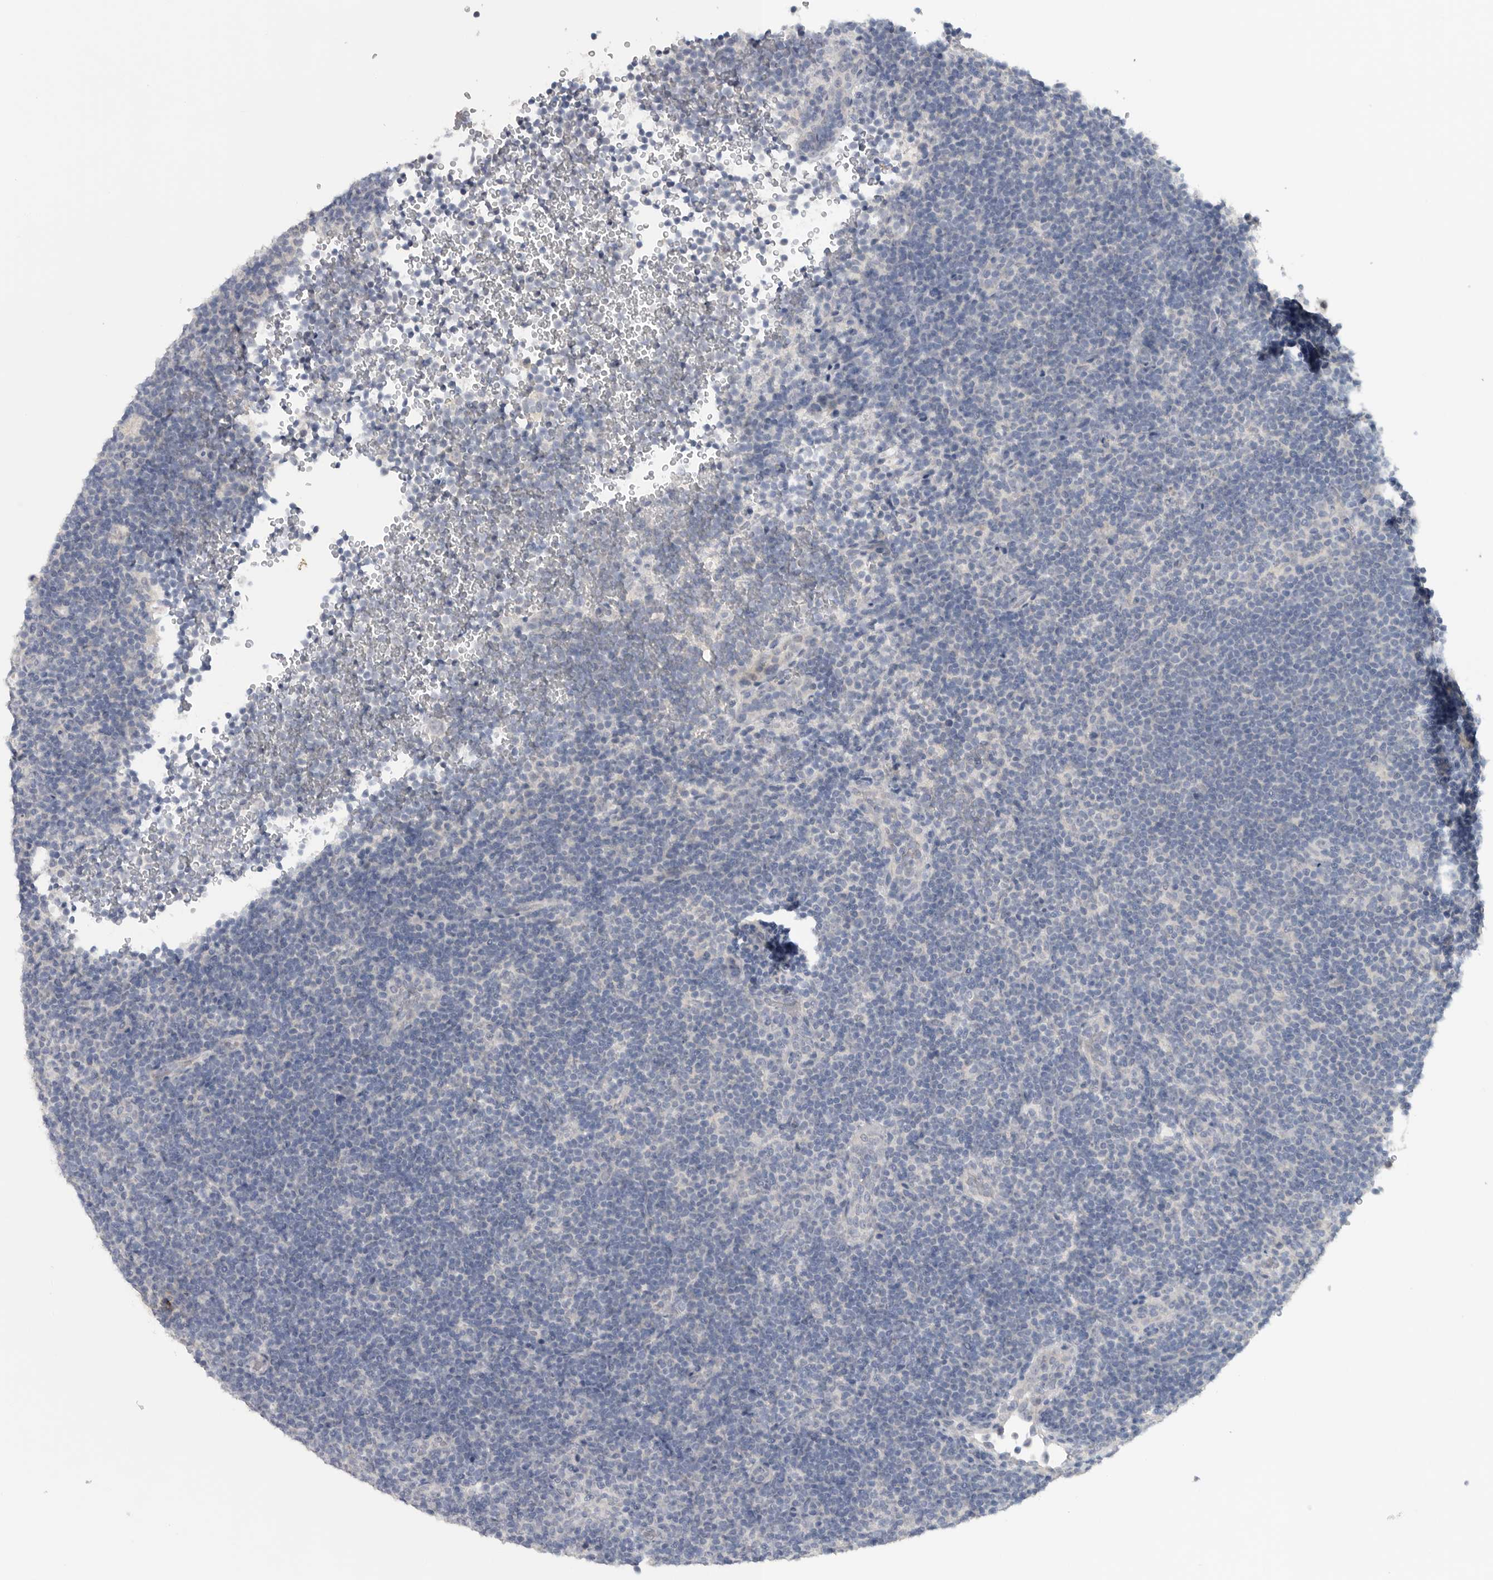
{"staining": {"intensity": "negative", "quantity": "none", "location": "none"}, "tissue": "lymphoma", "cell_type": "Tumor cells", "image_type": "cancer", "snomed": [{"axis": "morphology", "description": "Hodgkin's disease, NOS"}, {"axis": "topography", "description": "Lymph node"}], "caption": "This photomicrograph is of Hodgkin's disease stained with immunohistochemistry to label a protein in brown with the nuclei are counter-stained blue. There is no positivity in tumor cells.", "gene": "REG4", "patient": {"sex": "female", "age": 57}}